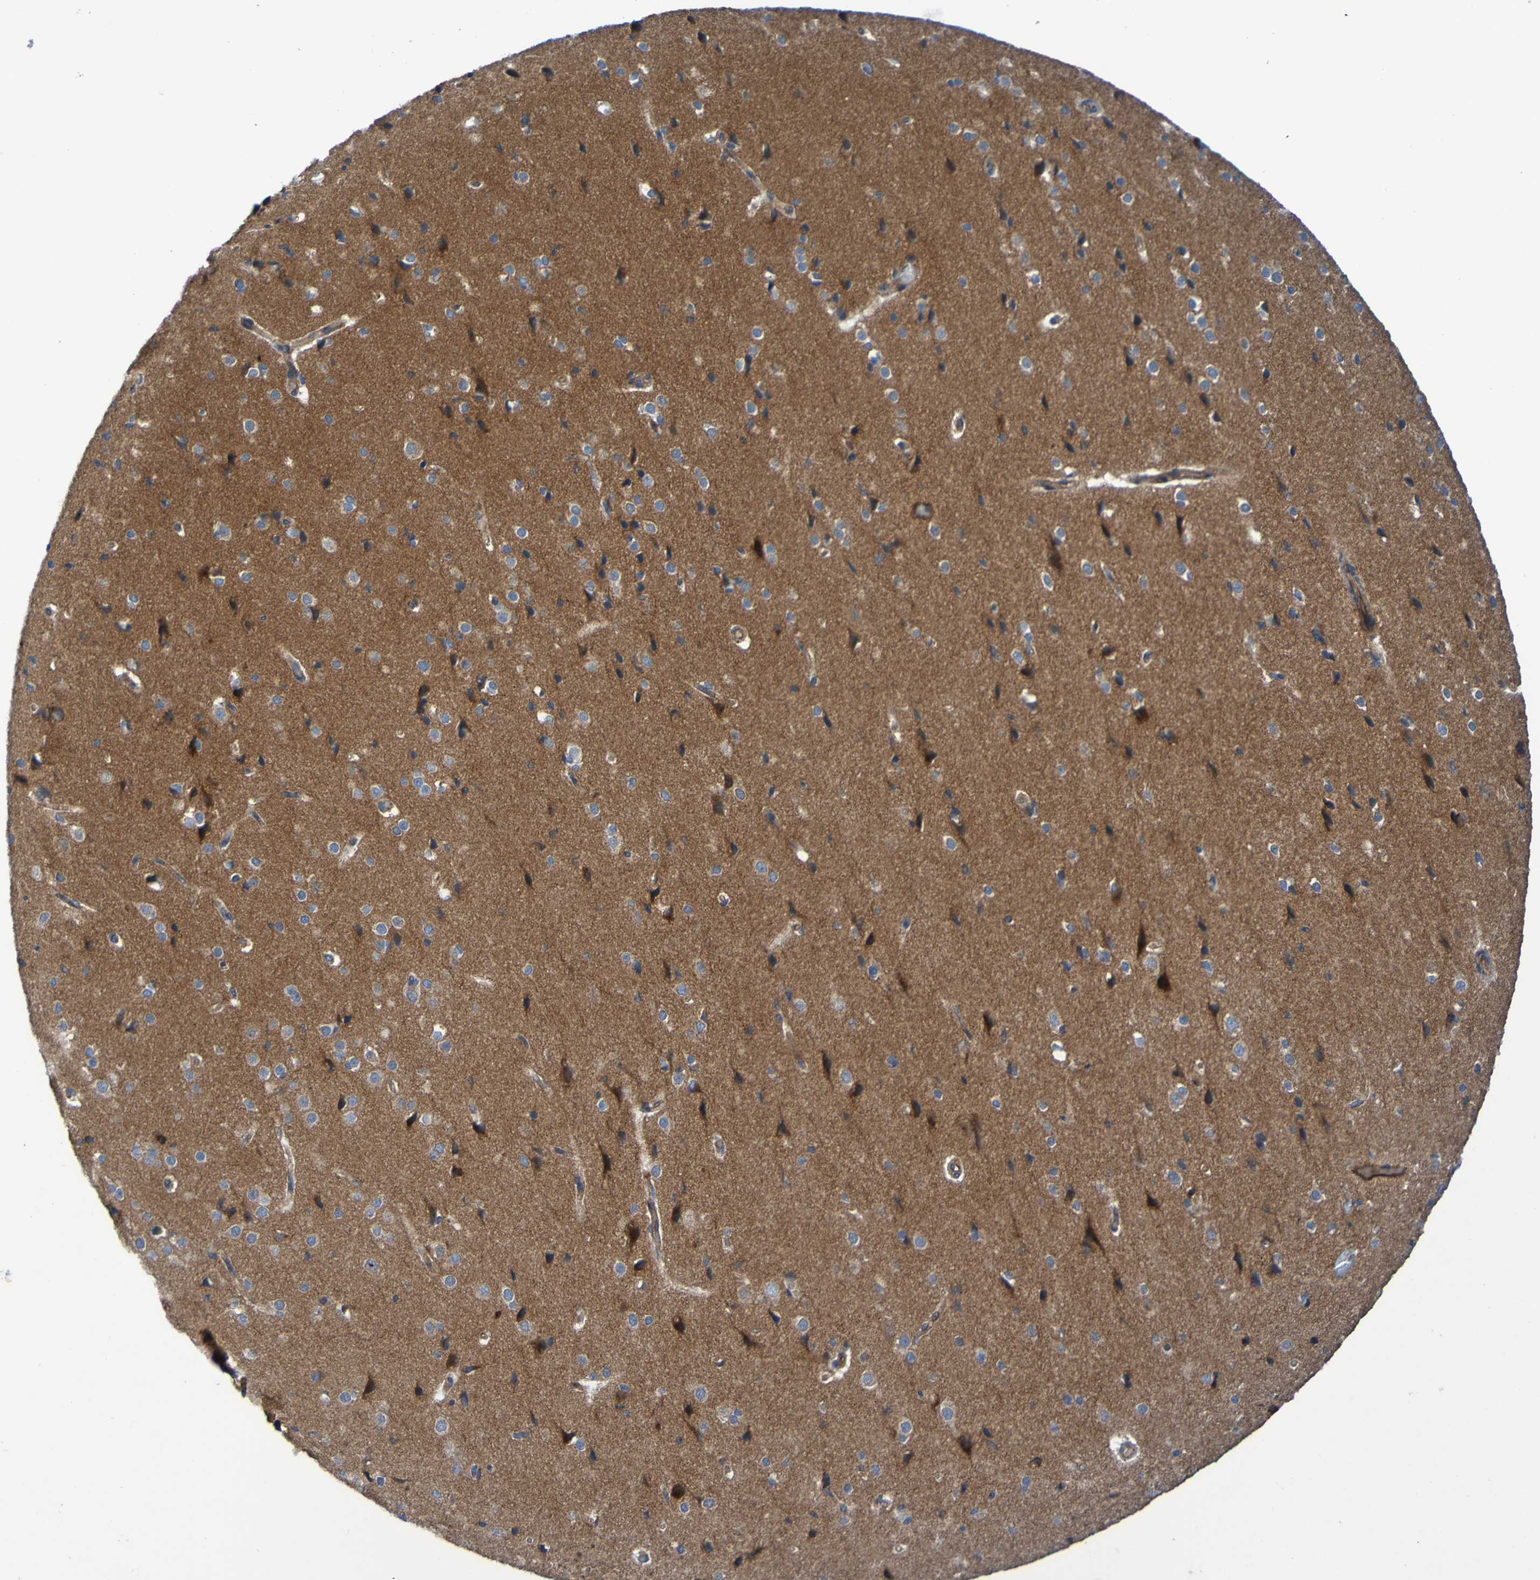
{"staining": {"intensity": "negative", "quantity": "none", "location": "none"}, "tissue": "cerebral cortex", "cell_type": "Endothelial cells", "image_type": "normal", "snomed": [{"axis": "morphology", "description": "Normal tissue, NOS"}, {"axis": "morphology", "description": "Developmental malformation"}, {"axis": "topography", "description": "Cerebral cortex"}], "caption": "The image shows no staining of endothelial cells in normal cerebral cortex.", "gene": "ARHGEF16", "patient": {"sex": "female", "age": 30}}